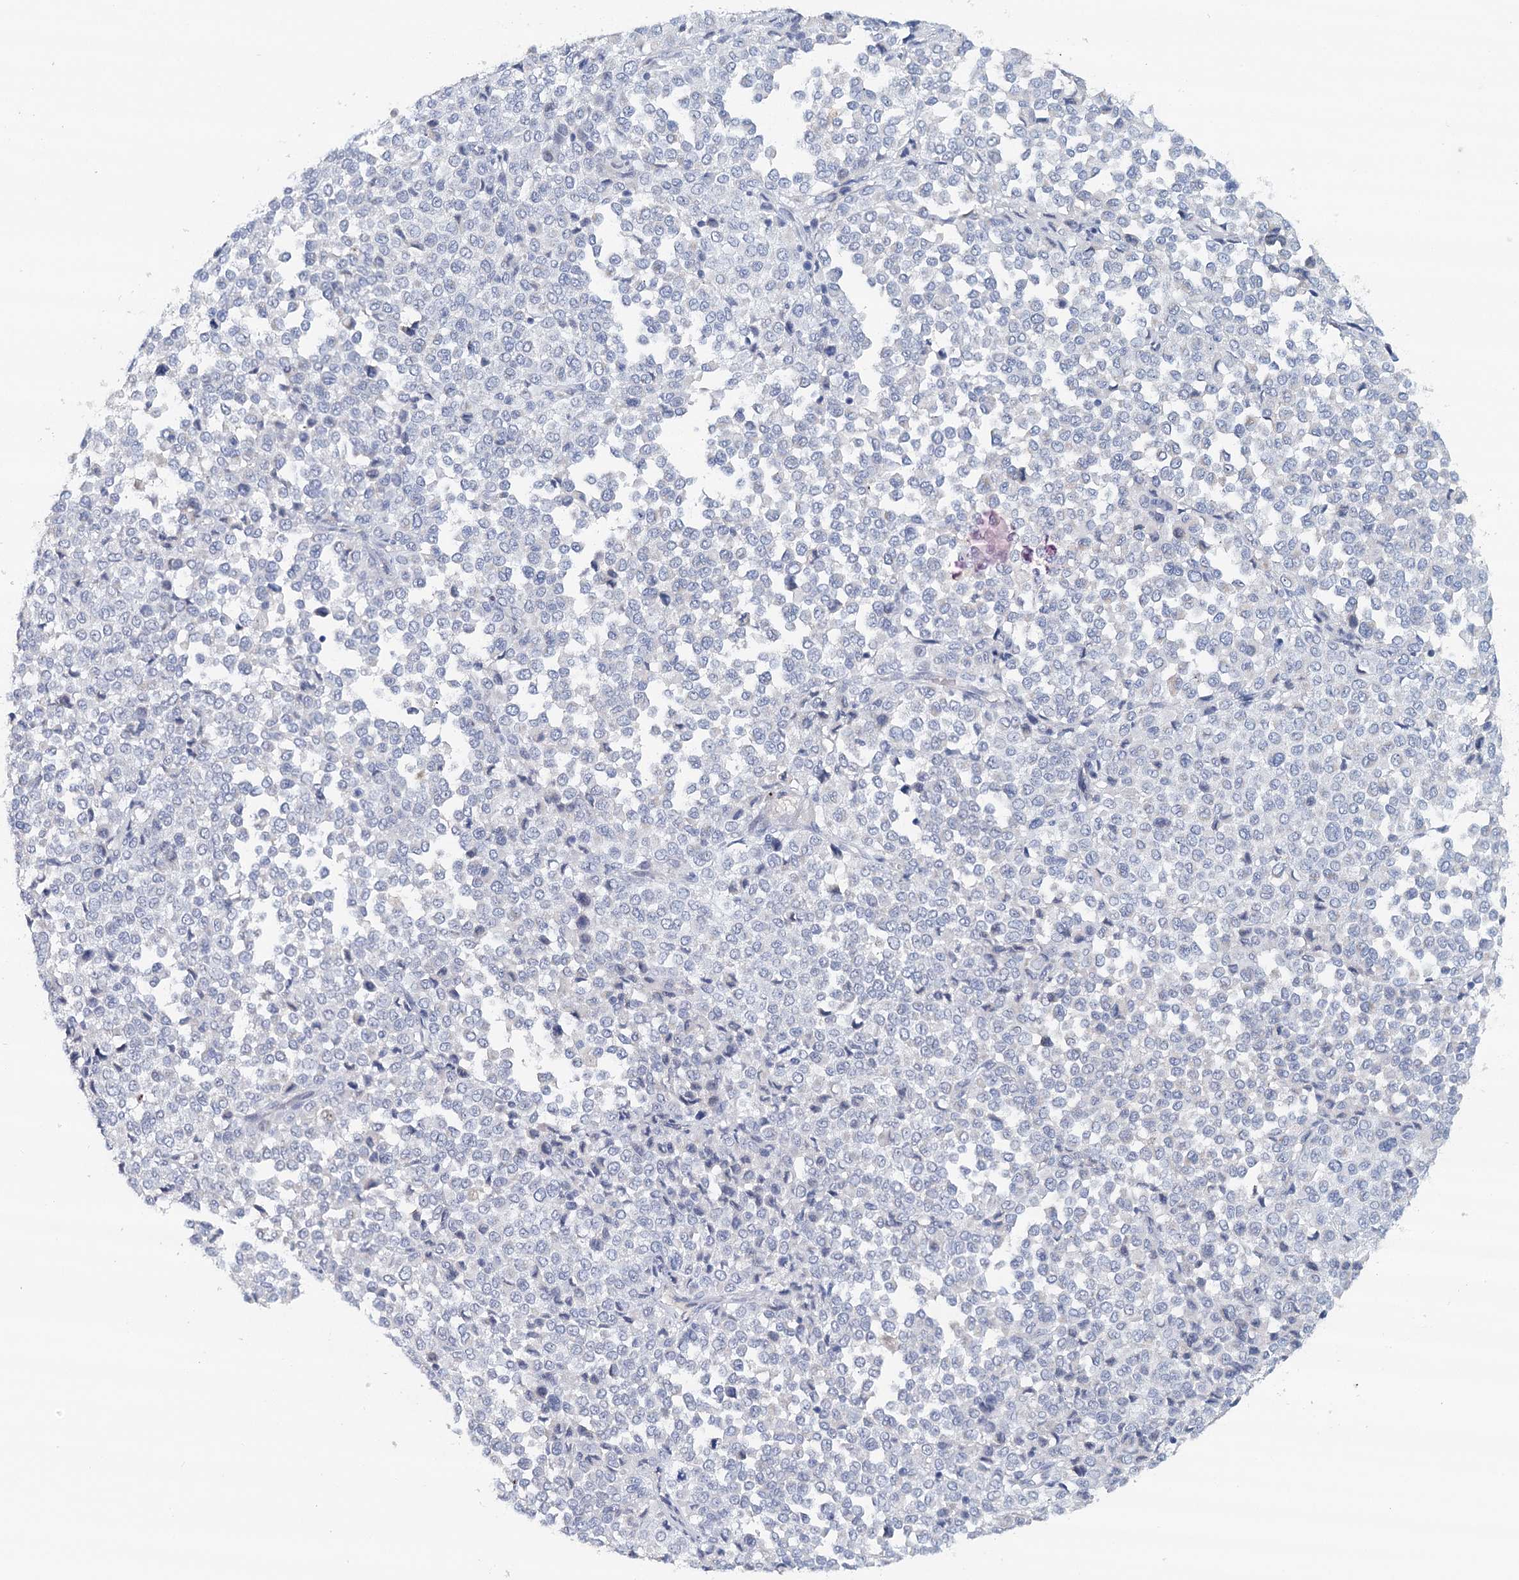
{"staining": {"intensity": "negative", "quantity": "none", "location": "none"}, "tissue": "melanoma", "cell_type": "Tumor cells", "image_type": "cancer", "snomed": [{"axis": "morphology", "description": "Malignant melanoma, Metastatic site"}, {"axis": "topography", "description": "Pancreas"}], "caption": "Immunohistochemistry of melanoma displays no staining in tumor cells. (Brightfield microscopy of DAB IHC at high magnification).", "gene": "RBM43", "patient": {"sex": "female", "age": 30}}